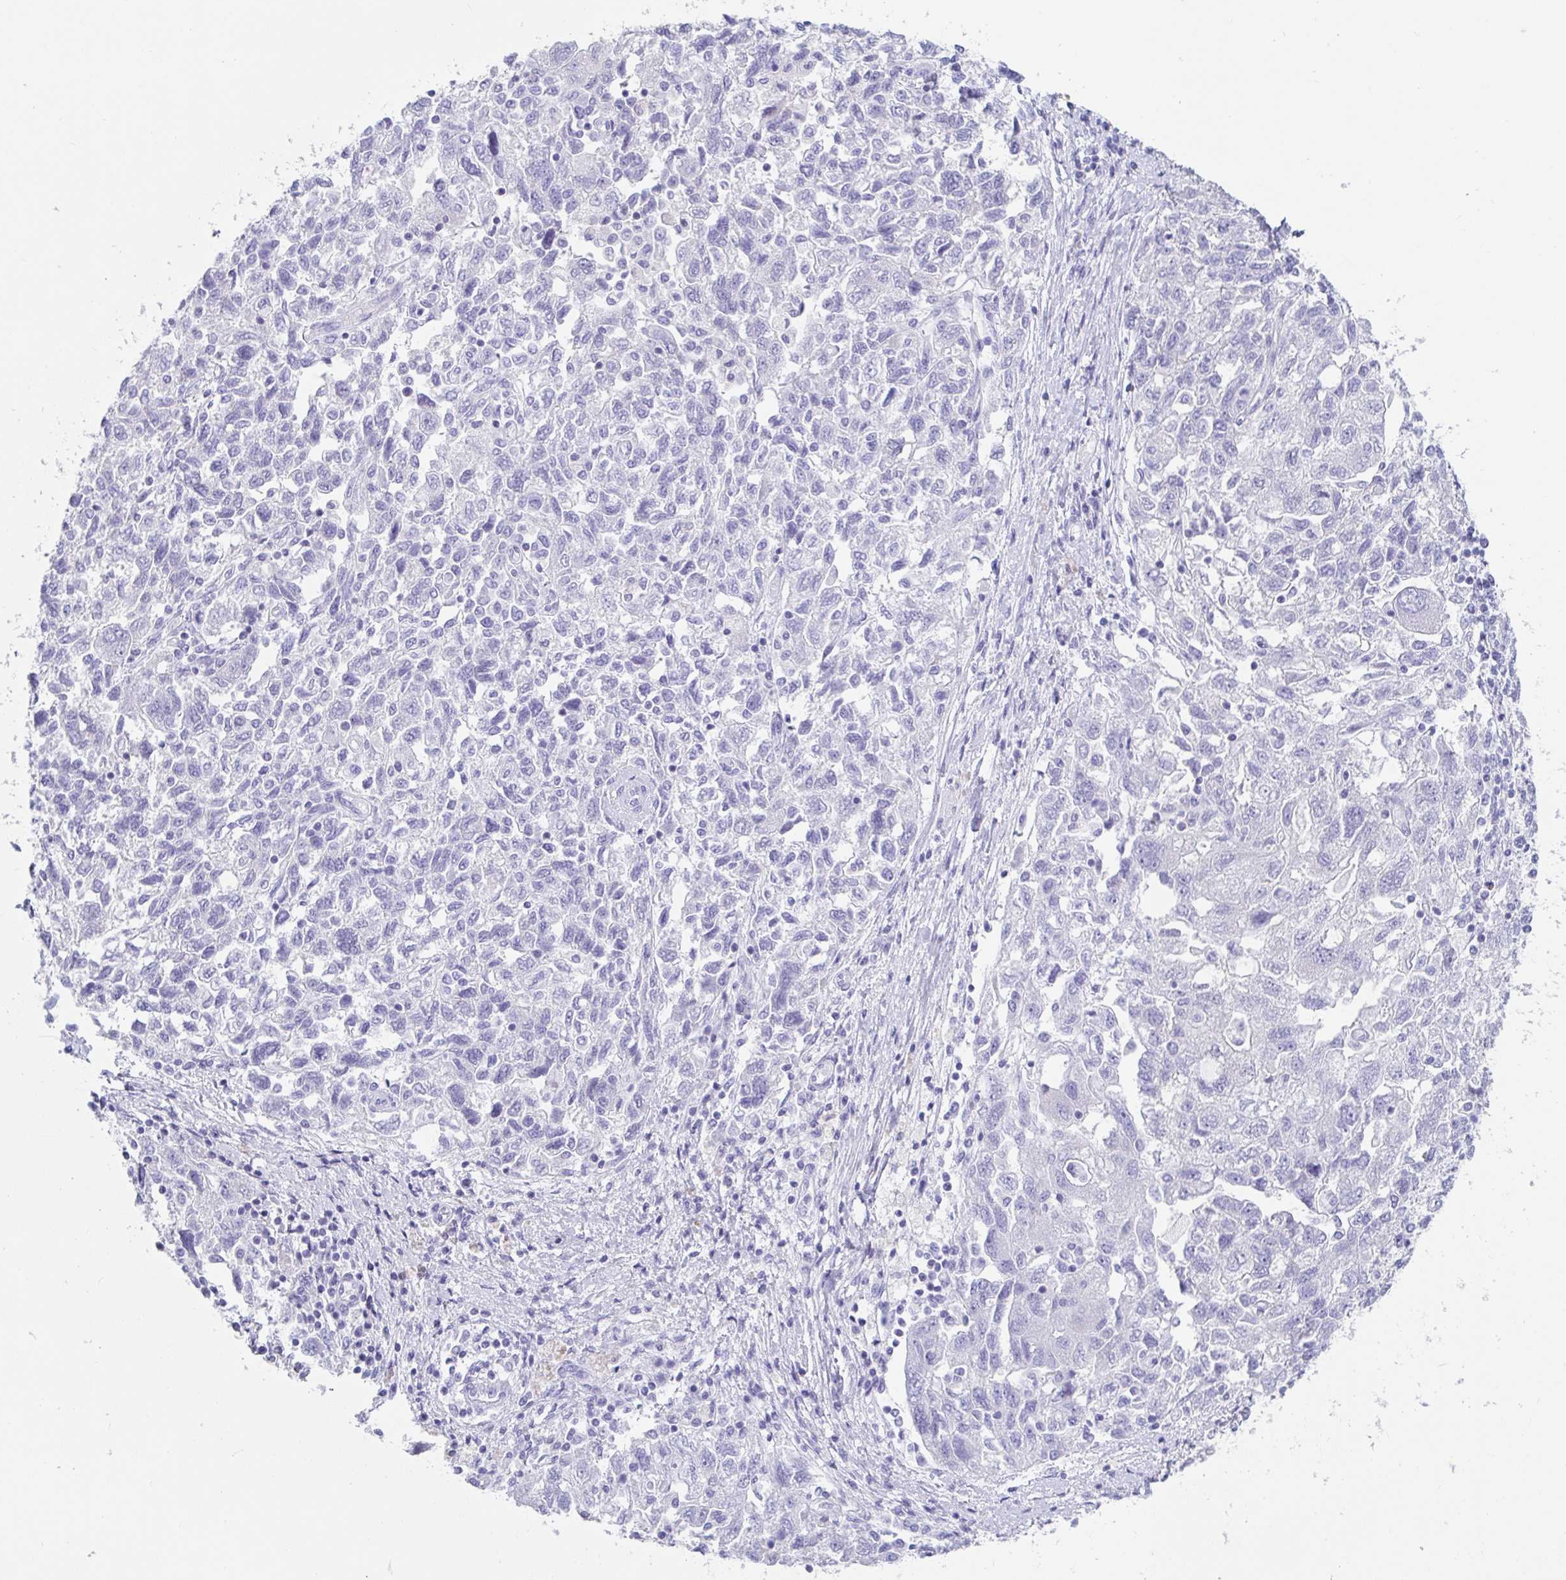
{"staining": {"intensity": "negative", "quantity": "none", "location": "none"}, "tissue": "ovarian cancer", "cell_type": "Tumor cells", "image_type": "cancer", "snomed": [{"axis": "morphology", "description": "Carcinoma, NOS"}, {"axis": "morphology", "description": "Cystadenocarcinoma, serous, NOS"}, {"axis": "topography", "description": "Ovary"}], "caption": "This is an immunohistochemistry (IHC) histopathology image of human carcinoma (ovarian). There is no positivity in tumor cells.", "gene": "PLA2G1B", "patient": {"sex": "female", "age": 69}}